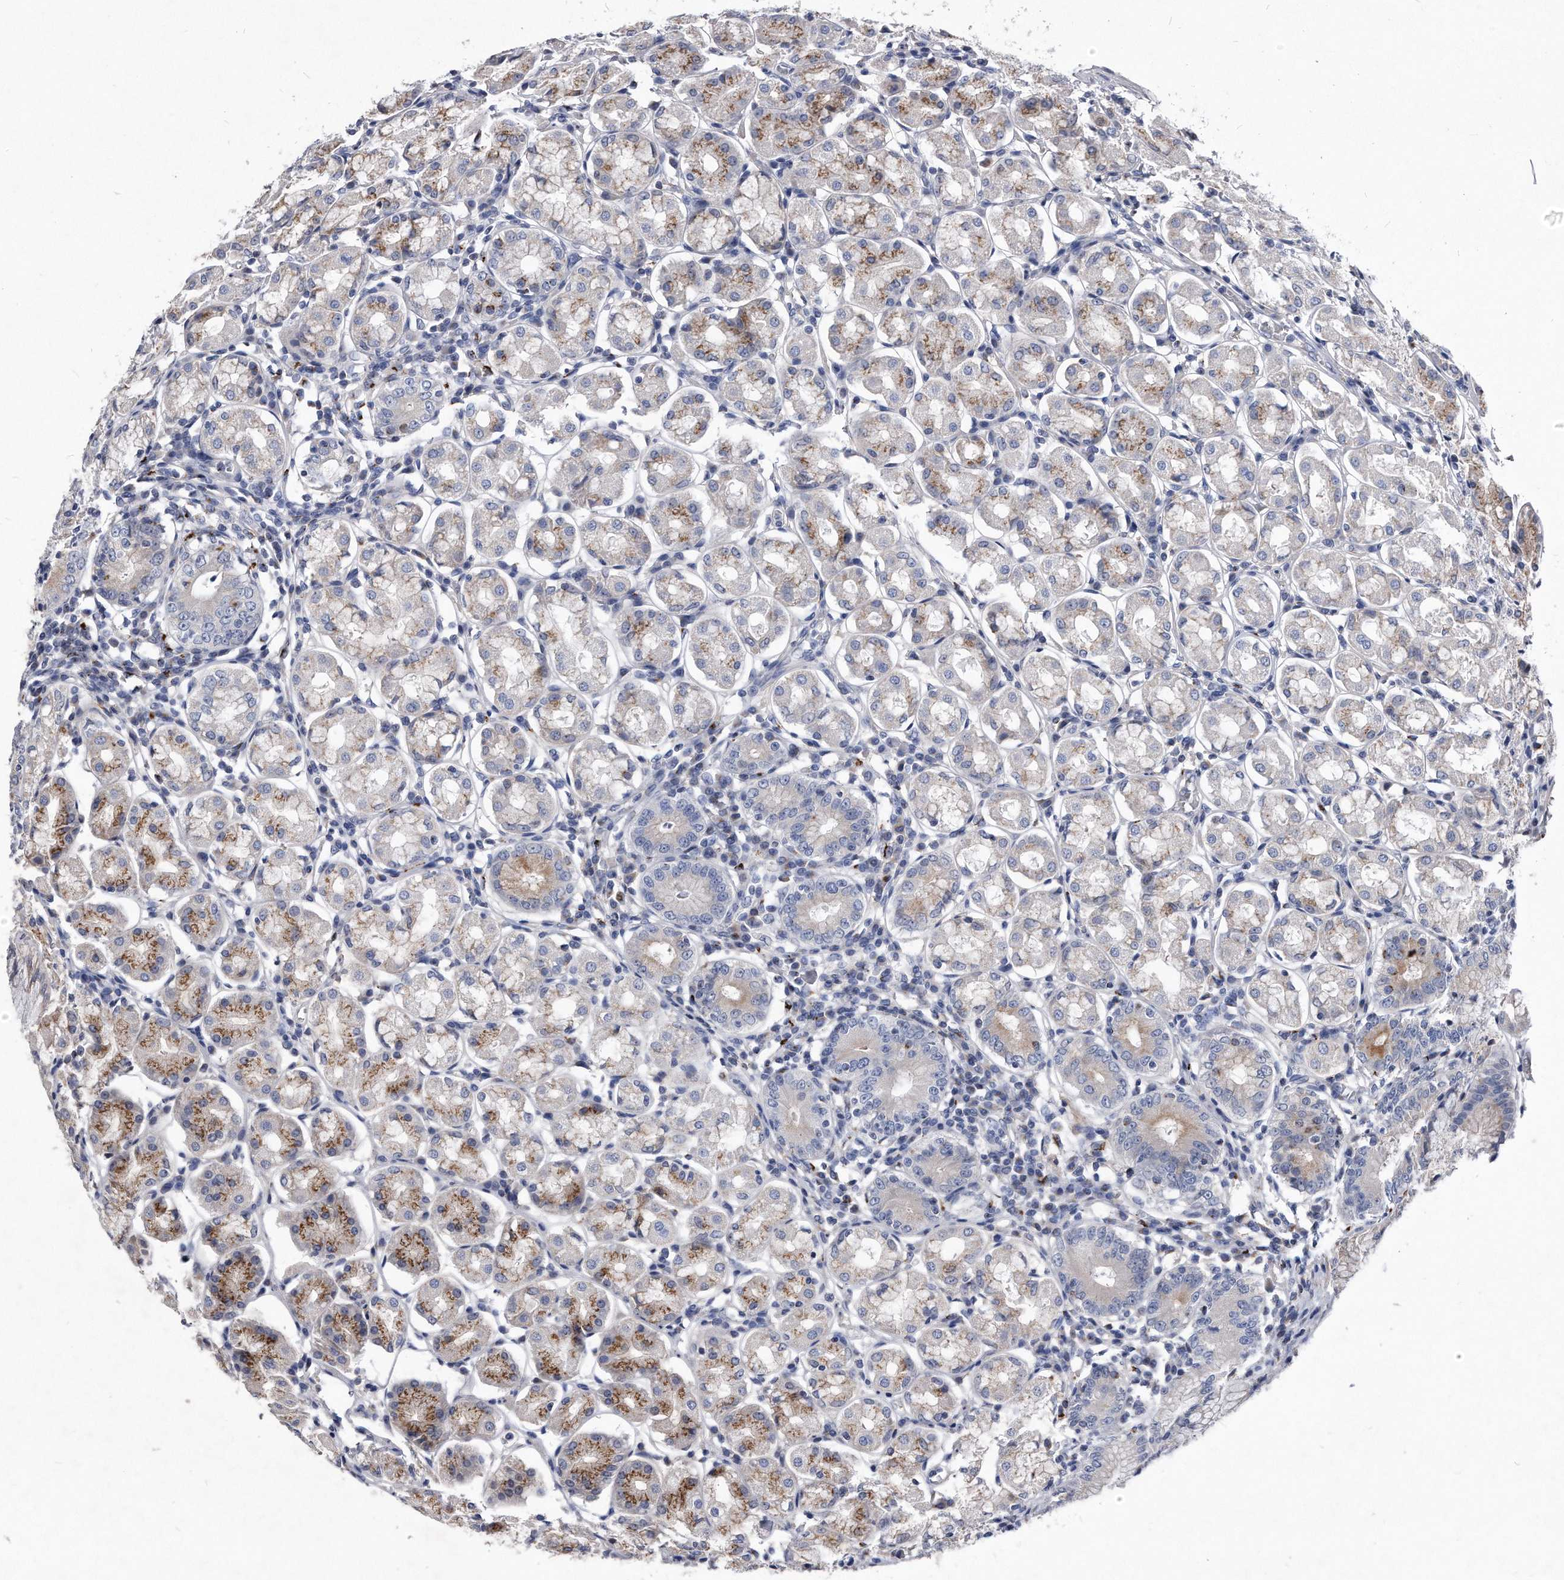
{"staining": {"intensity": "moderate", "quantity": "25%-75%", "location": "cytoplasmic/membranous"}, "tissue": "stomach", "cell_type": "Glandular cells", "image_type": "normal", "snomed": [{"axis": "morphology", "description": "Normal tissue, NOS"}, {"axis": "topography", "description": "Stomach, lower"}], "caption": "This histopathology image demonstrates immunohistochemistry staining of unremarkable stomach, with medium moderate cytoplasmic/membranous positivity in approximately 25%-75% of glandular cells.", "gene": "MGAT4A", "patient": {"sex": "female", "age": 56}}